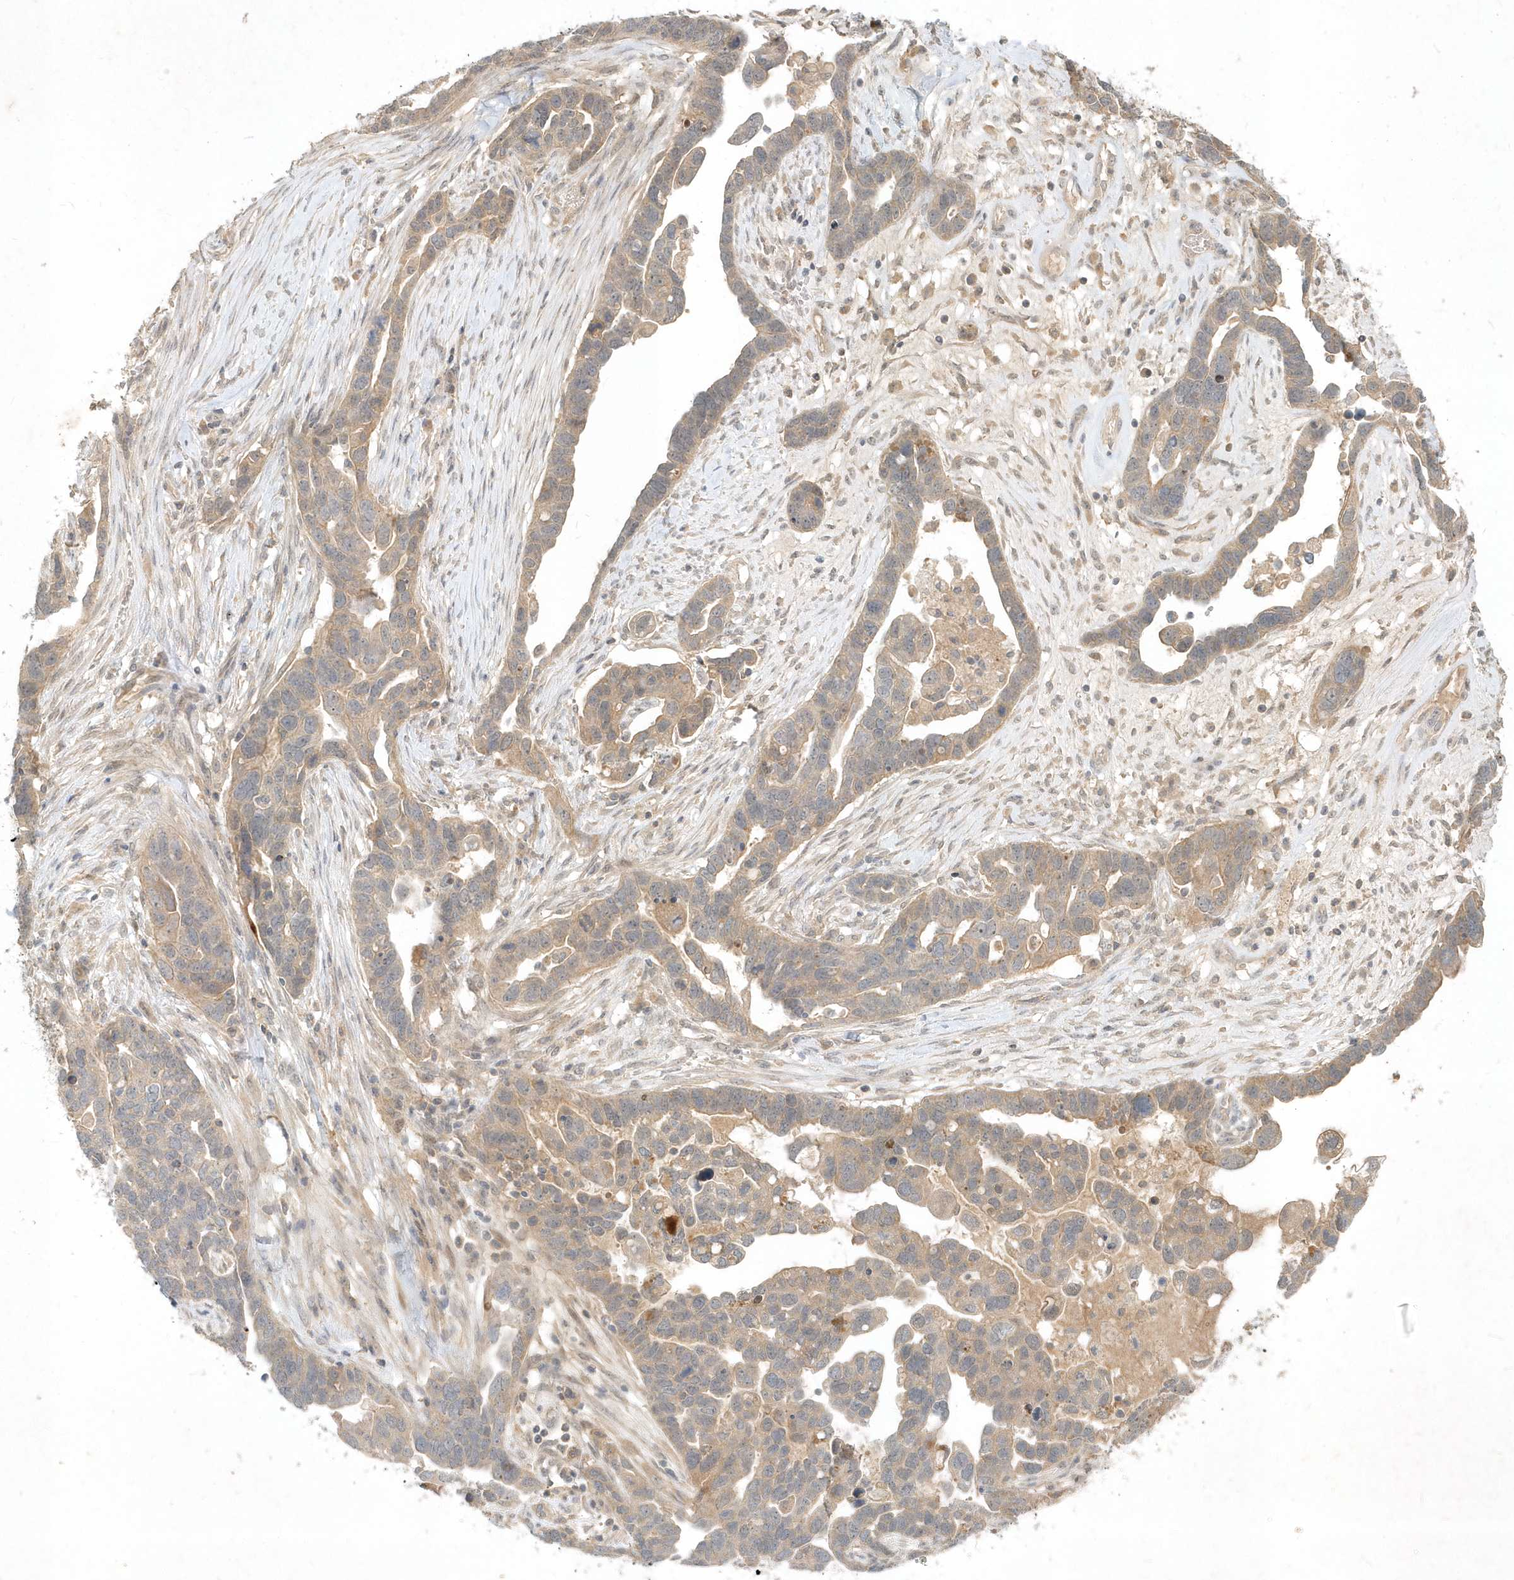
{"staining": {"intensity": "weak", "quantity": ">75%", "location": "cytoplasmic/membranous"}, "tissue": "ovarian cancer", "cell_type": "Tumor cells", "image_type": "cancer", "snomed": [{"axis": "morphology", "description": "Cystadenocarcinoma, serous, NOS"}, {"axis": "topography", "description": "Ovary"}], "caption": "Immunohistochemical staining of human ovarian cancer displays low levels of weak cytoplasmic/membranous positivity in about >75% of tumor cells.", "gene": "BOD1", "patient": {"sex": "female", "age": 54}}